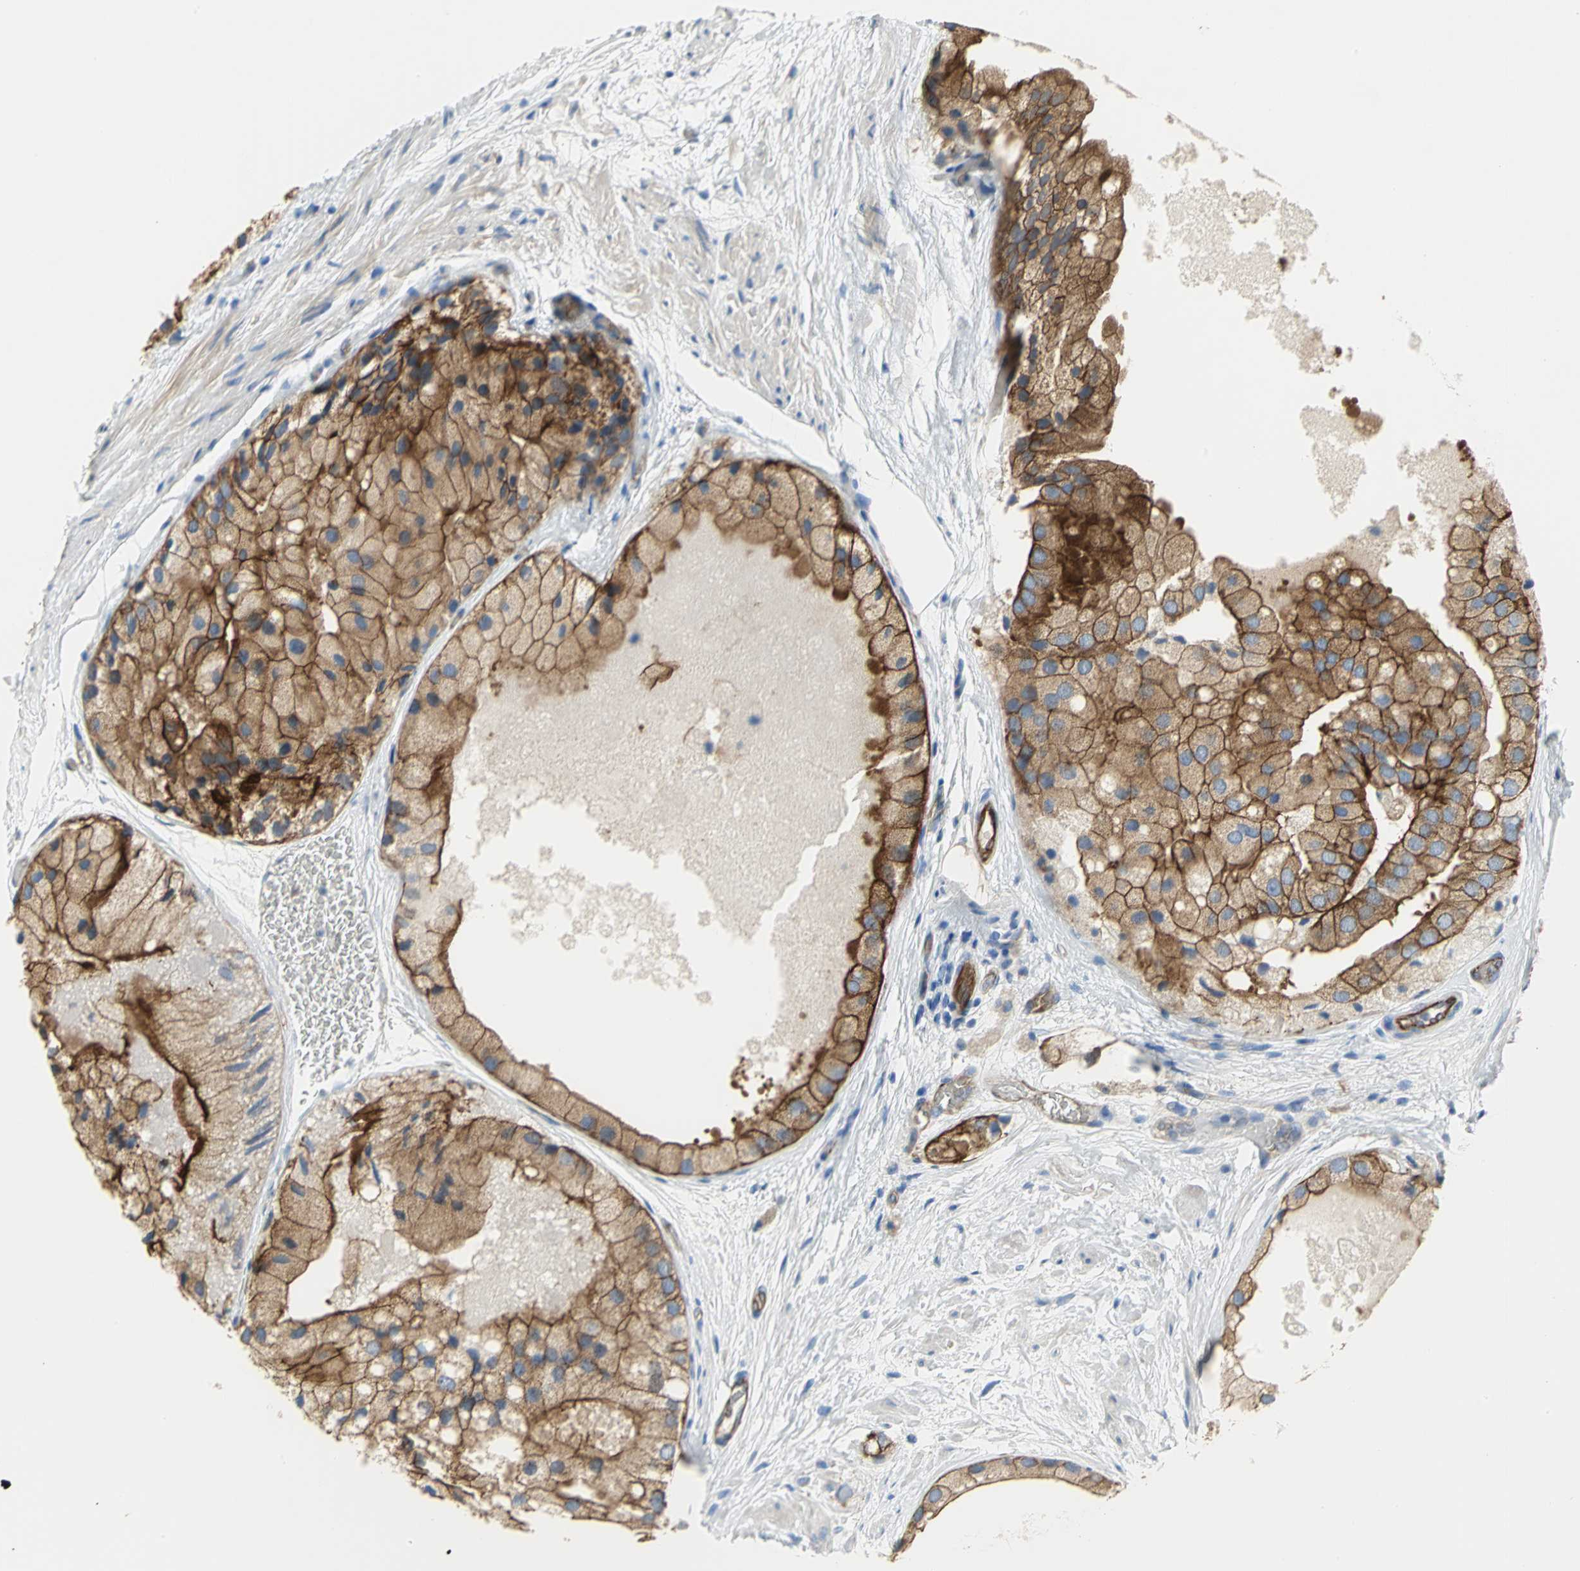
{"staining": {"intensity": "strong", "quantity": ">75%", "location": "cytoplasmic/membranous"}, "tissue": "prostate cancer", "cell_type": "Tumor cells", "image_type": "cancer", "snomed": [{"axis": "morphology", "description": "Adenocarcinoma, Low grade"}, {"axis": "topography", "description": "Prostate"}], "caption": "The micrograph reveals staining of prostate cancer, revealing strong cytoplasmic/membranous protein staining (brown color) within tumor cells.", "gene": "FLNB", "patient": {"sex": "male", "age": 69}}